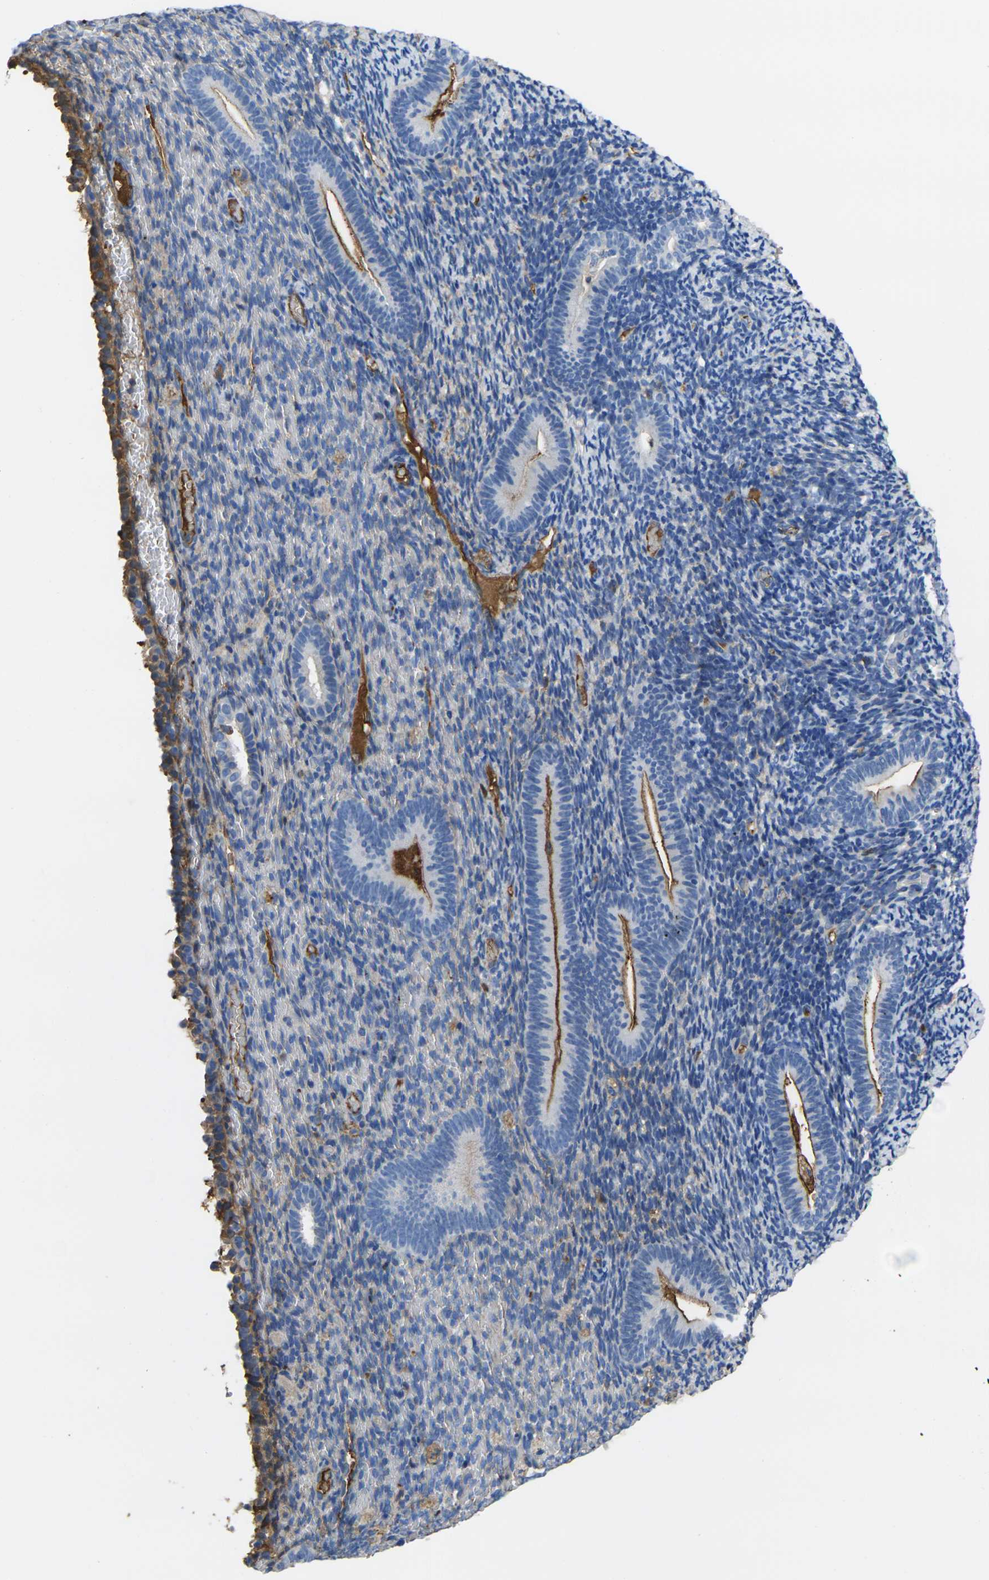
{"staining": {"intensity": "weak", "quantity": "<25%", "location": "cytoplasmic/membranous"}, "tissue": "endometrium", "cell_type": "Cells in endometrial stroma", "image_type": "normal", "snomed": [{"axis": "morphology", "description": "Normal tissue, NOS"}, {"axis": "topography", "description": "Endometrium"}], "caption": "The photomicrograph displays no staining of cells in endometrial stroma in normal endometrium.", "gene": "GREM2", "patient": {"sex": "female", "age": 51}}